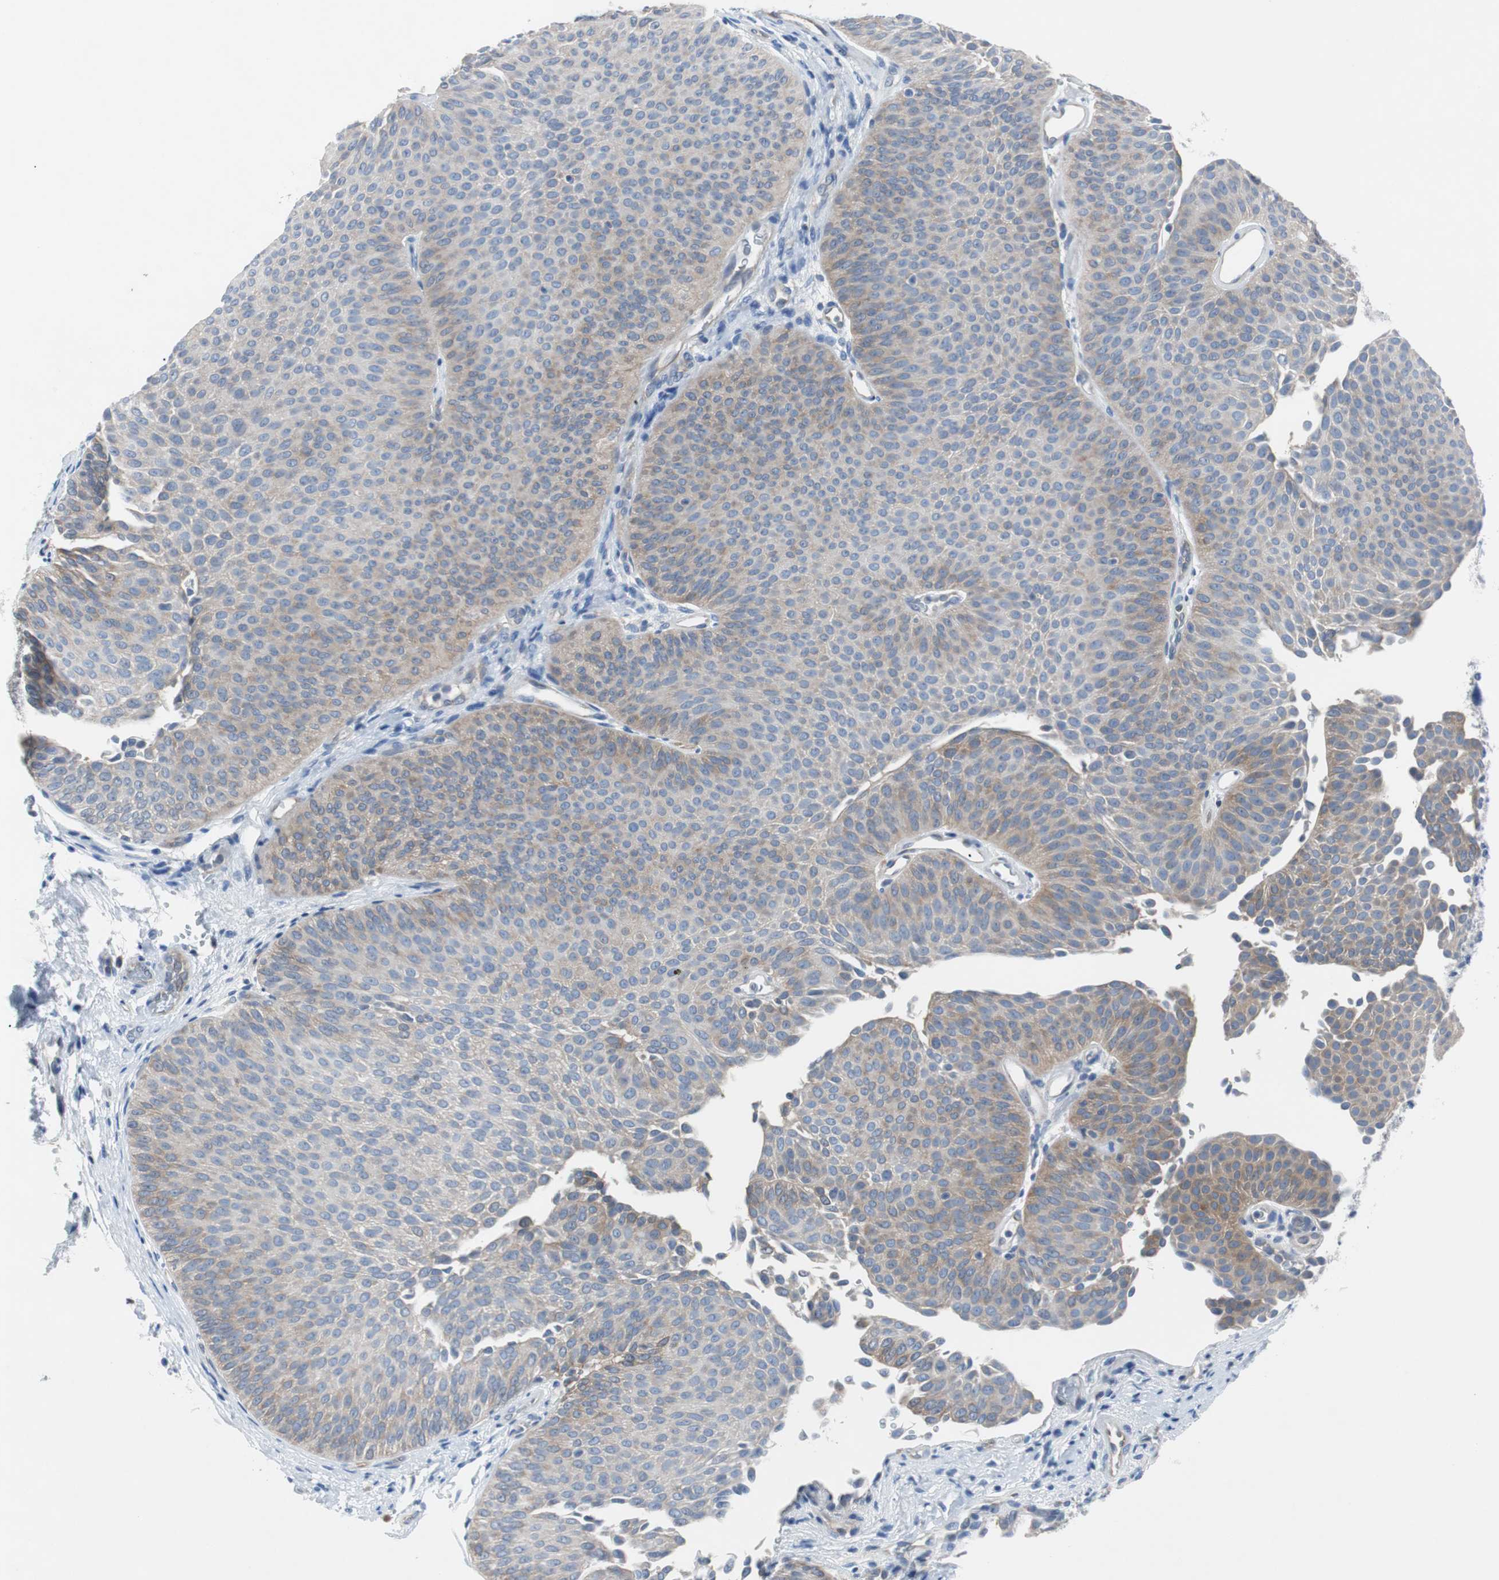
{"staining": {"intensity": "weak", "quantity": "25%-75%", "location": "cytoplasmic/membranous"}, "tissue": "urothelial cancer", "cell_type": "Tumor cells", "image_type": "cancer", "snomed": [{"axis": "morphology", "description": "Urothelial carcinoma, Low grade"}, {"axis": "topography", "description": "Urinary bladder"}], "caption": "Urothelial cancer stained with a brown dye reveals weak cytoplasmic/membranous positive expression in about 25%-75% of tumor cells.", "gene": "EEF2K", "patient": {"sex": "female", "age": 60}}